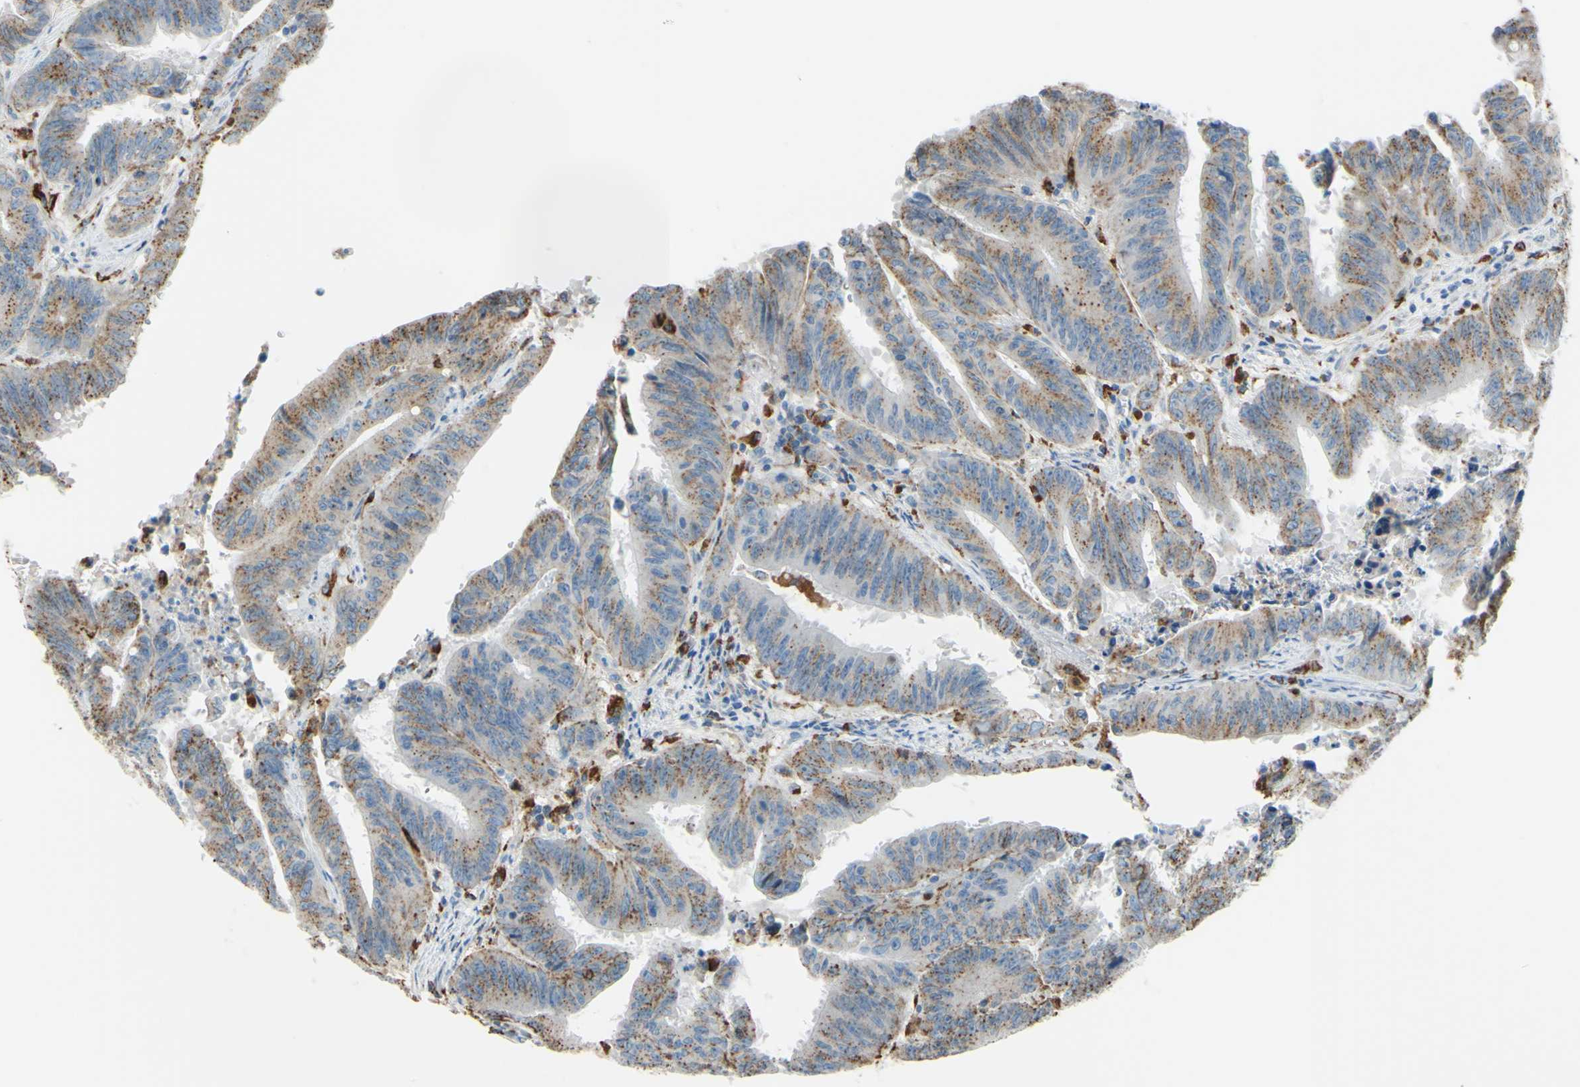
{"staining": {"intensity": "weak", "quantity": ">75%", "location": "cytoplasmic/membranous"}, "tissue": "colorectal cancer", "cell_type": "Tumor cells", "image_type": "cancer", "snomed": [{"axis": "morphology", "description": "Adenocarcinoma, NOS"}, {"axis": "topography", "description": "Colon"}], "caption": "Weak cytoplasmic/membranous positivity for a protein is appreciated in about >75% of tumor cells of adenocarcinoma (colorectal) using immunohistochemistry (IHC).", "gene": "CTSD", "patient": {"sex": "male", "age": 45}}